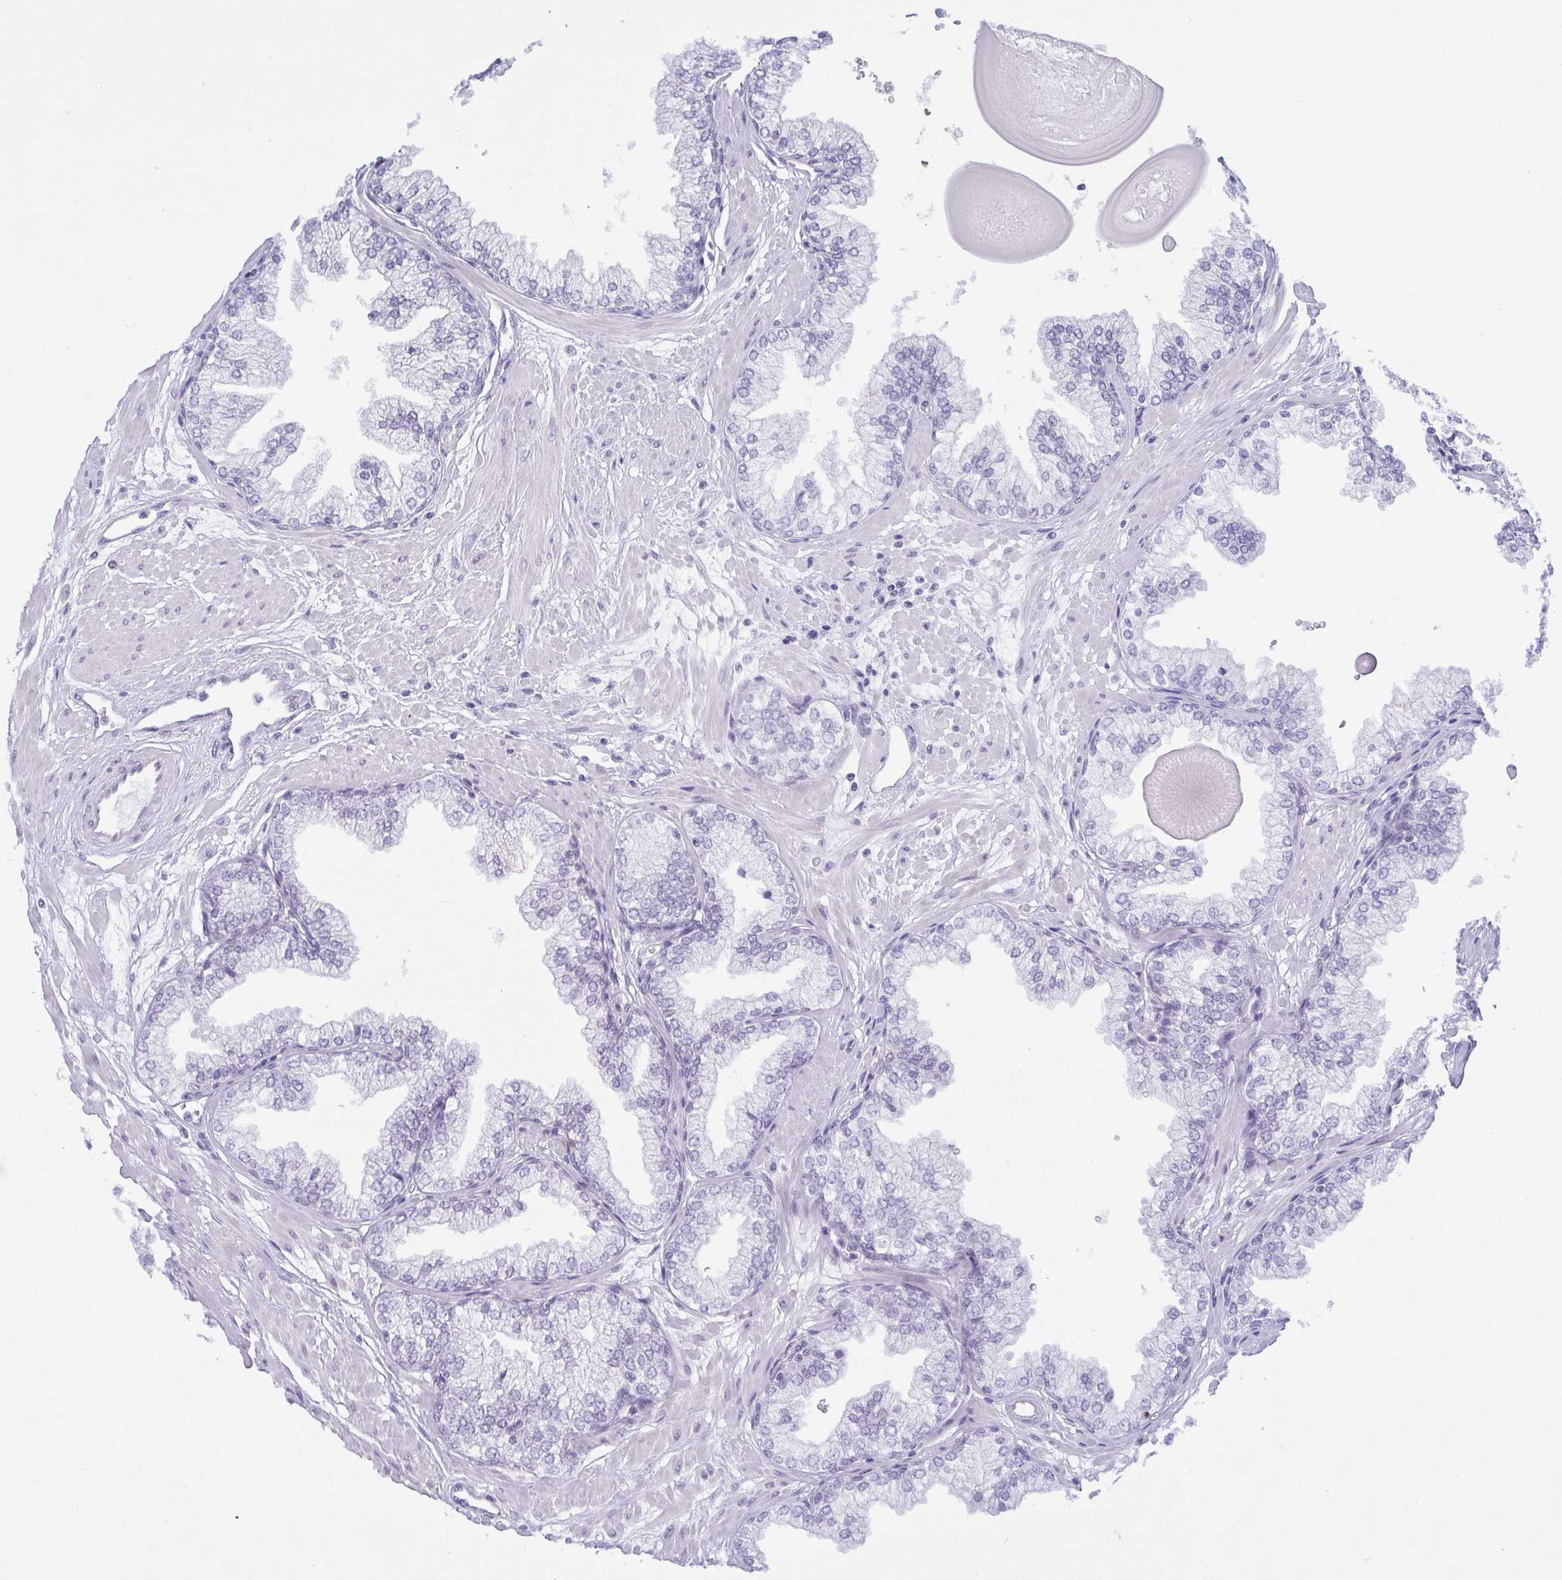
{"staining": {"intensity": "negative", "quantity": "none", "location": "none"}, "tissue": "prostate", "cell_type": "Glandular cells", "image_type": "normal", "snomed": [{"axis": "morphology", "description": "Normal tissue, NOS"}, {"axis": "topography", "description": "Prostate"}, {"axis": "topography", "description": "Peripheral nerve tissue"}], "caption": "Histopathology image shows no significant protein positivity in glandular cells of benign prostate. (Stains: DAB immunohistochemistry with hematoxylin counter stain, Microscopy: brightfield microscopy at high magnification).", "gene": "BZW1", "patient": {"sex": "male", "age": 61}}